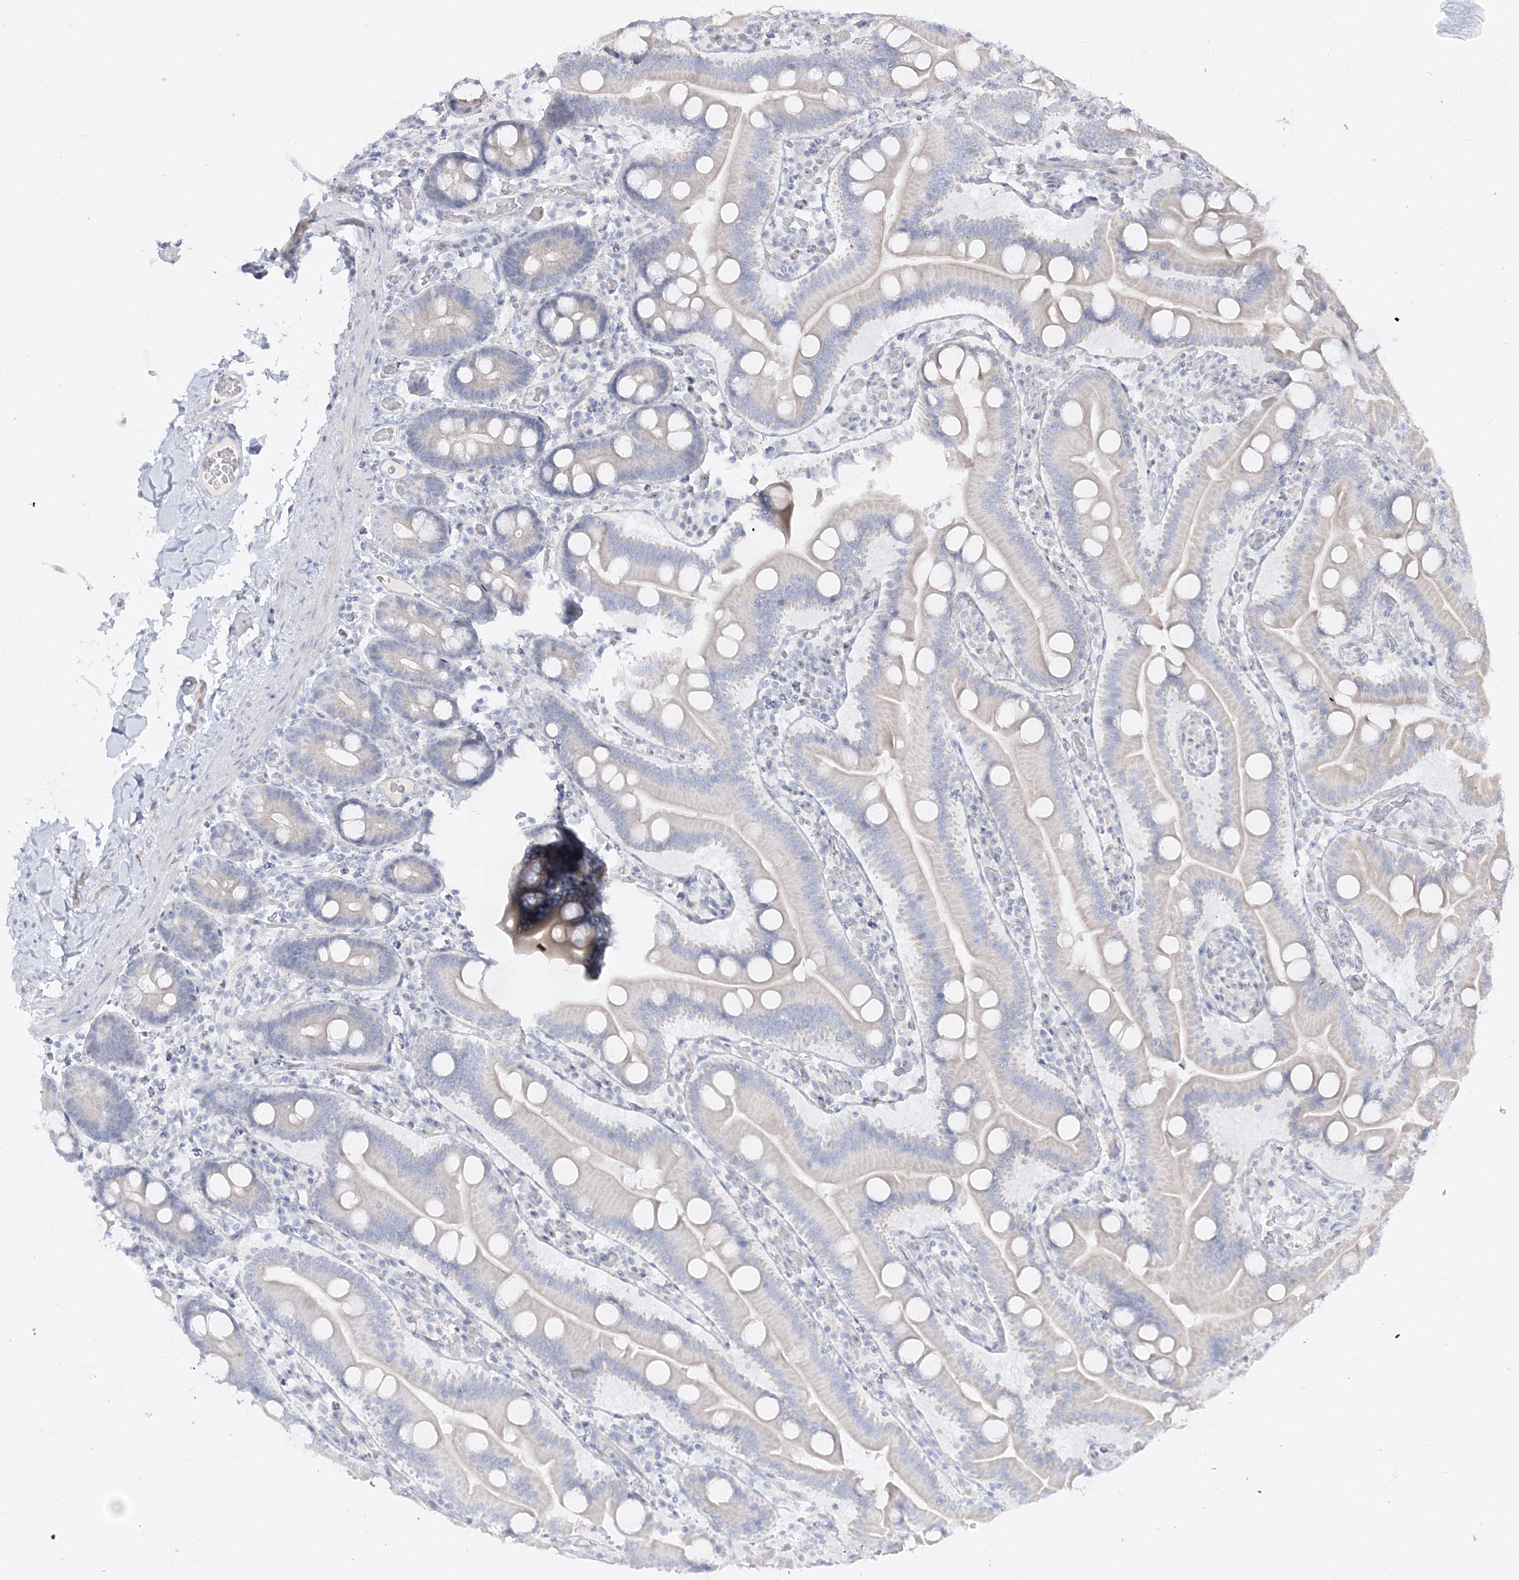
{"staining": {"intensity": "negative", "quantity": "none", "location": "none"}, "tissue": "duodenum", "cell_type": "Glandular cells", "image_type": "normal", "snomed": [{"axis": "morphology", "description": "Normal tissue, NOS"}, {"axis": "topography", "description": "Duodenum"}], "caption": "Duodenum stained for a protein using immunohistochemistry exhibits no expression glandular cells.", "gene": "GPAT2", "patient": {"sex": "male", "age": 55}}